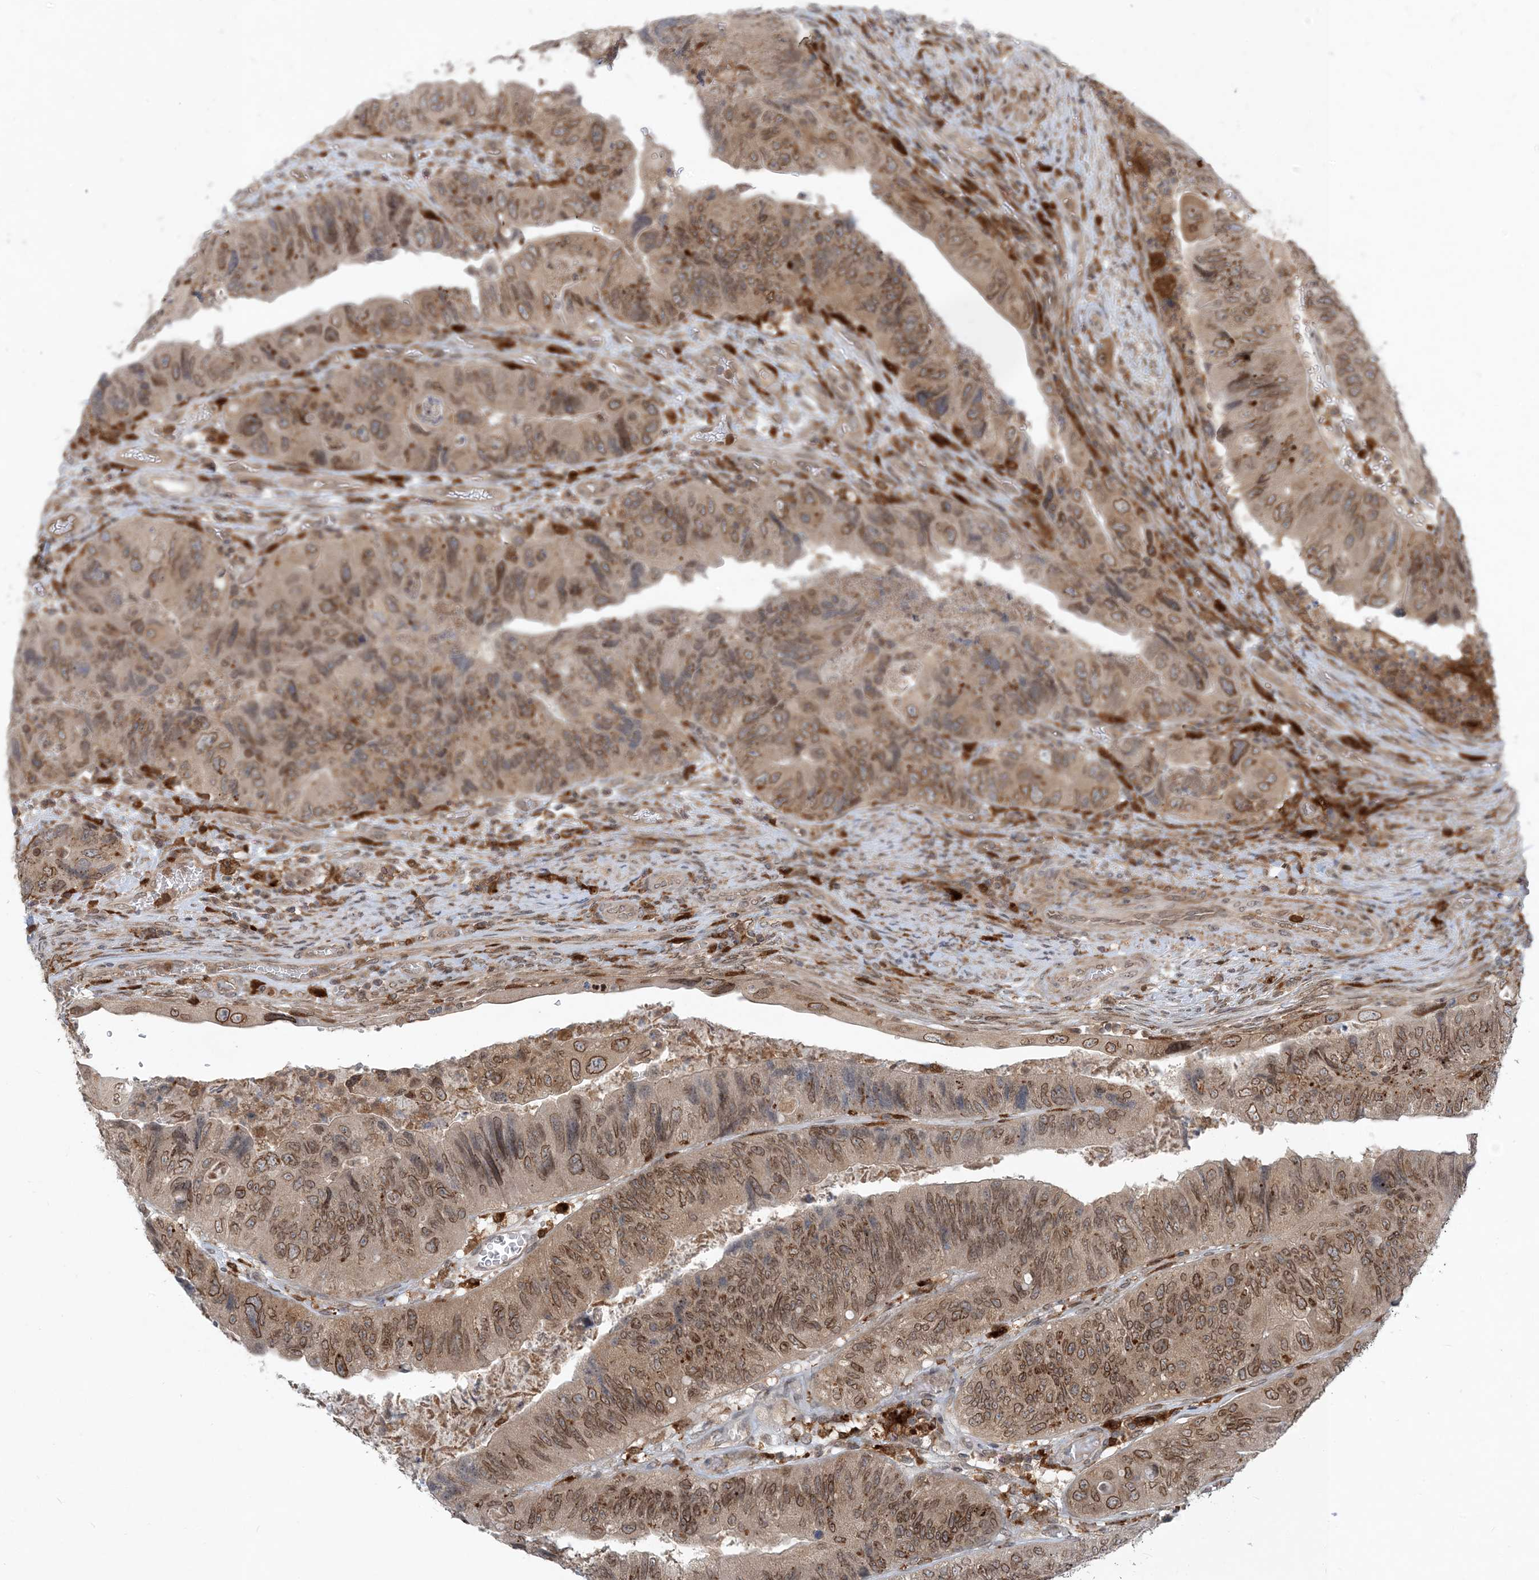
{"staining": {"intensity": "moderate", "quantity": ">75%", "location": "cytoplasmic/membranous,nuclear"}, "tissue": "colorectal cancer", "cell_type": "Tumor cells", "image_type": "cancer", "snomed": [{"axis": "morphology", "description": "Adenocarcinoma, NOS"}, {"axis": "topography", "description": "Rectum"}], "caption": "A brown stain highlights moderate cytoplasmic/membranous and nuclear staining of a protein in human adenocarcinoma (colorectal) tumor cells.", "gene": "NAGK", "patient": {"sex": "male", "age": 63}}